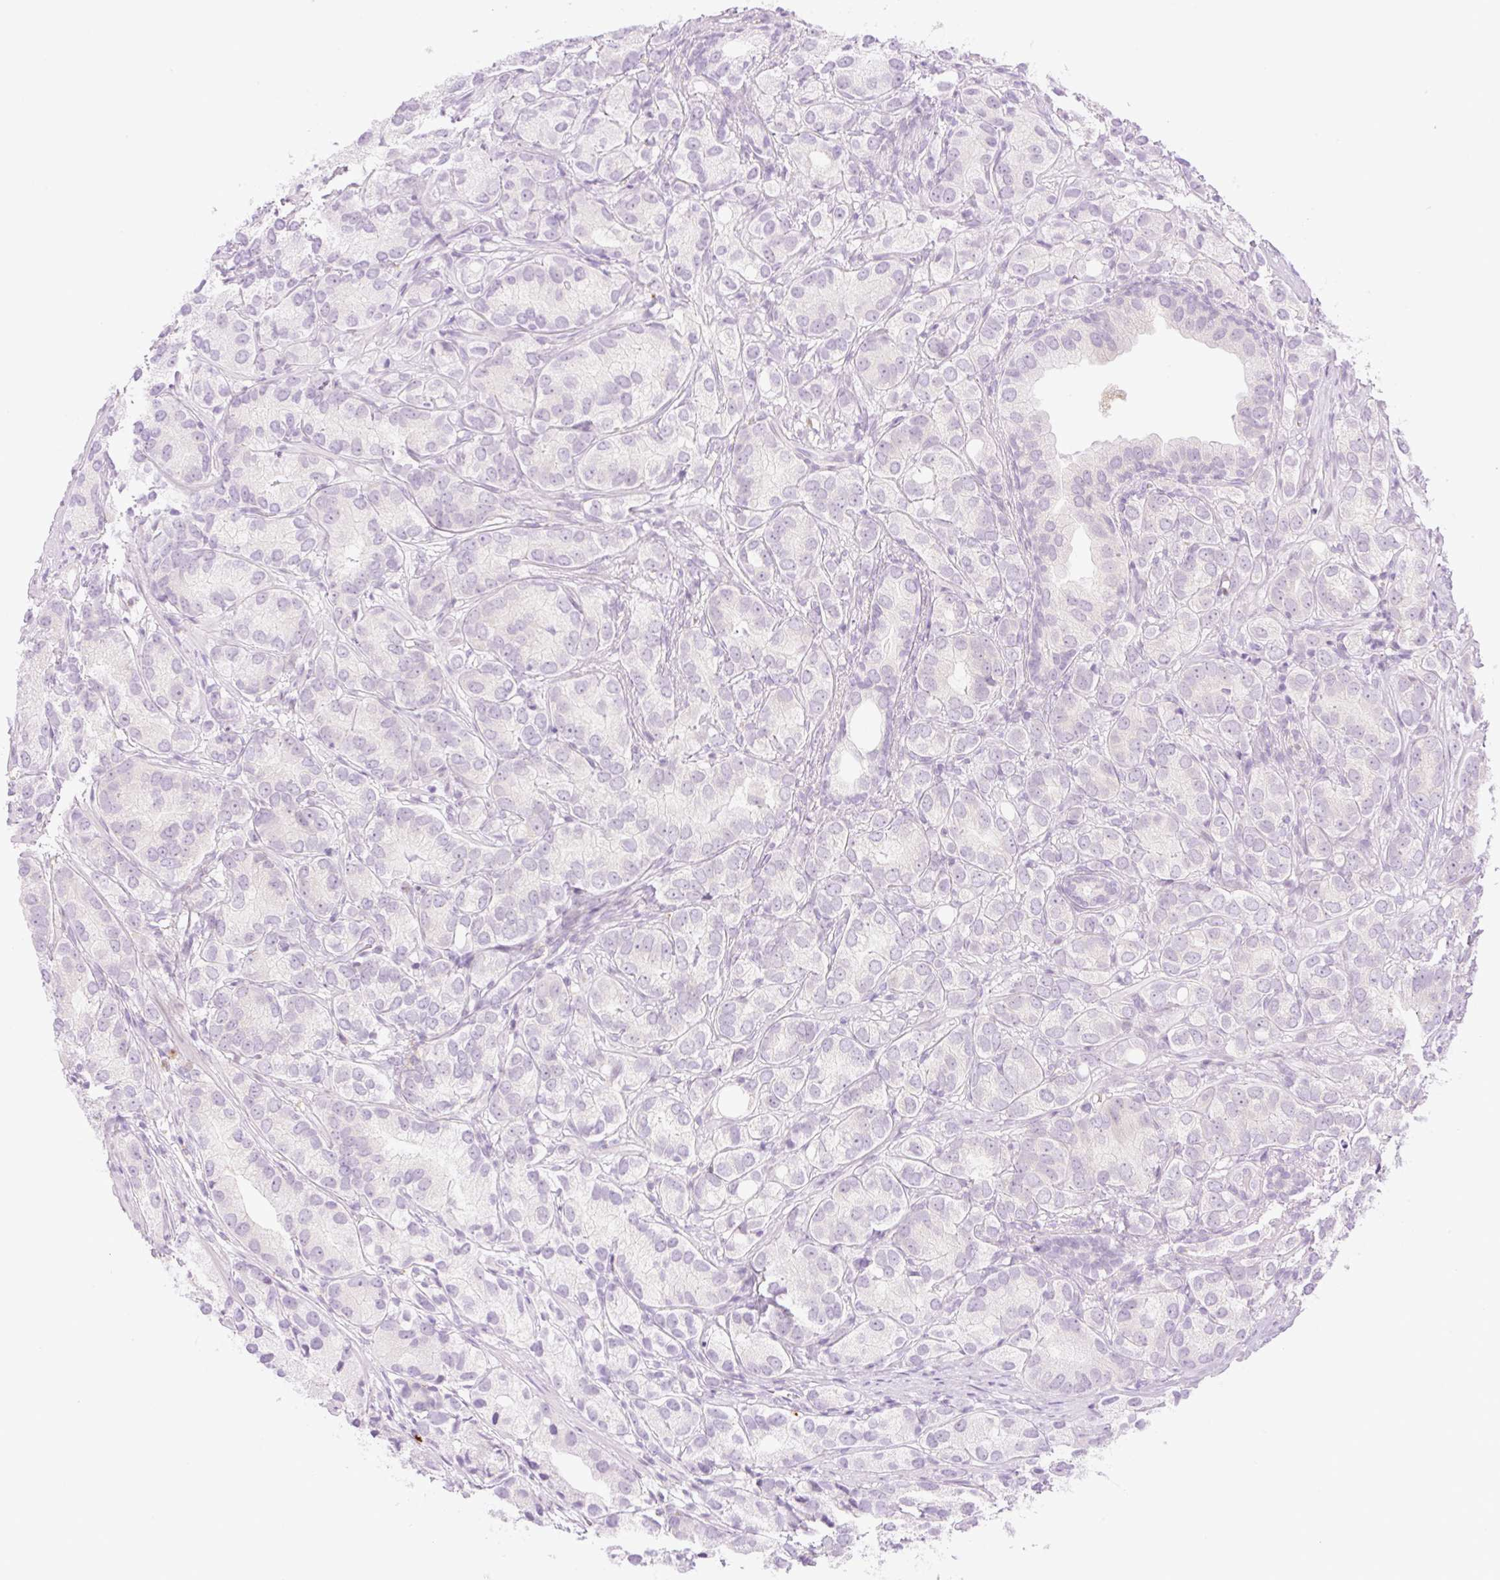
{"staining": {"intensity": "negative", "quantity": "none", "location": "none"}, "tissue": "prostate cancer", "cell_type": "Tumor cells", "image_type": "cancer", "snomed": [{"axis": "morphology", "description": "Adenocarcinoma, High grade"}, {"axis": "topography", "description": "Prostate"}], "caption": "This is an immunohistochemistry (IHC) histopathology image of prostate cancer (adenocarcinoma (high-grade)). There is no expression in tumor cells.", "gene": "SPRYD4", "patient": {"sex": "male", "age": 82}}